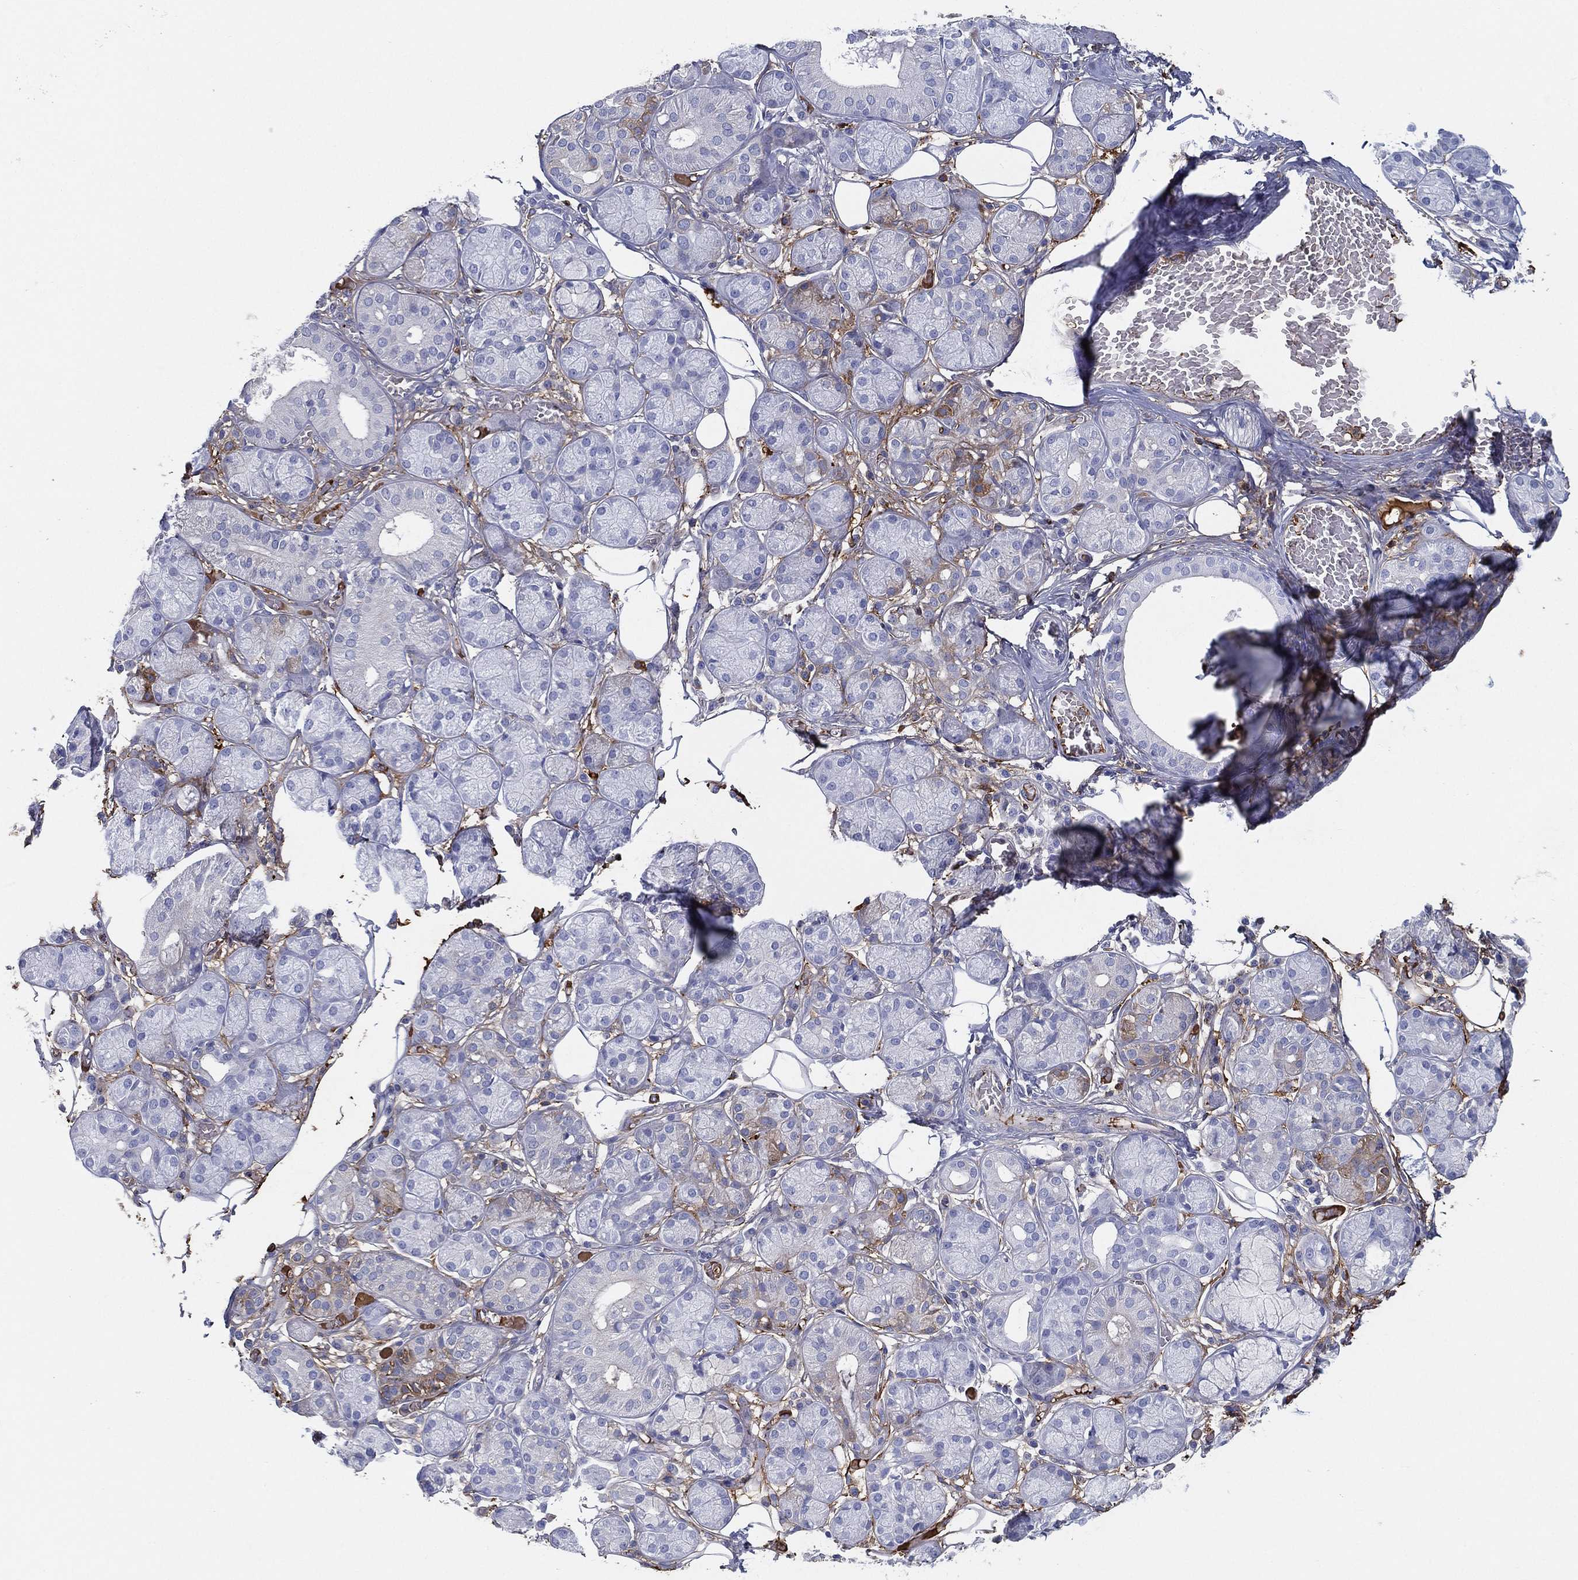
{"staining": {"intensity": "negative", "quantity": "none", "location": "none"}, "tissue": "salivary gland", "cell_type": "Glandular cells", "image_type": "normal", "snomed": [{"axis": "morphology", "description": "Normal tissue, NOS"}, {"axis": "topography", "description": "Salivary gland"}, {"axis": "topography", "description": "Peripheral nerve tissue"}], "caption": "DAB immunohistochemical staining of benign human salivary gland shows no significant positivity in glandular cells. (DAB immunohistochemistry (IHC) with hematoxylin counter stain).", "gene": "IFNB1", "patient": {"sex": "male", "age": 71}}